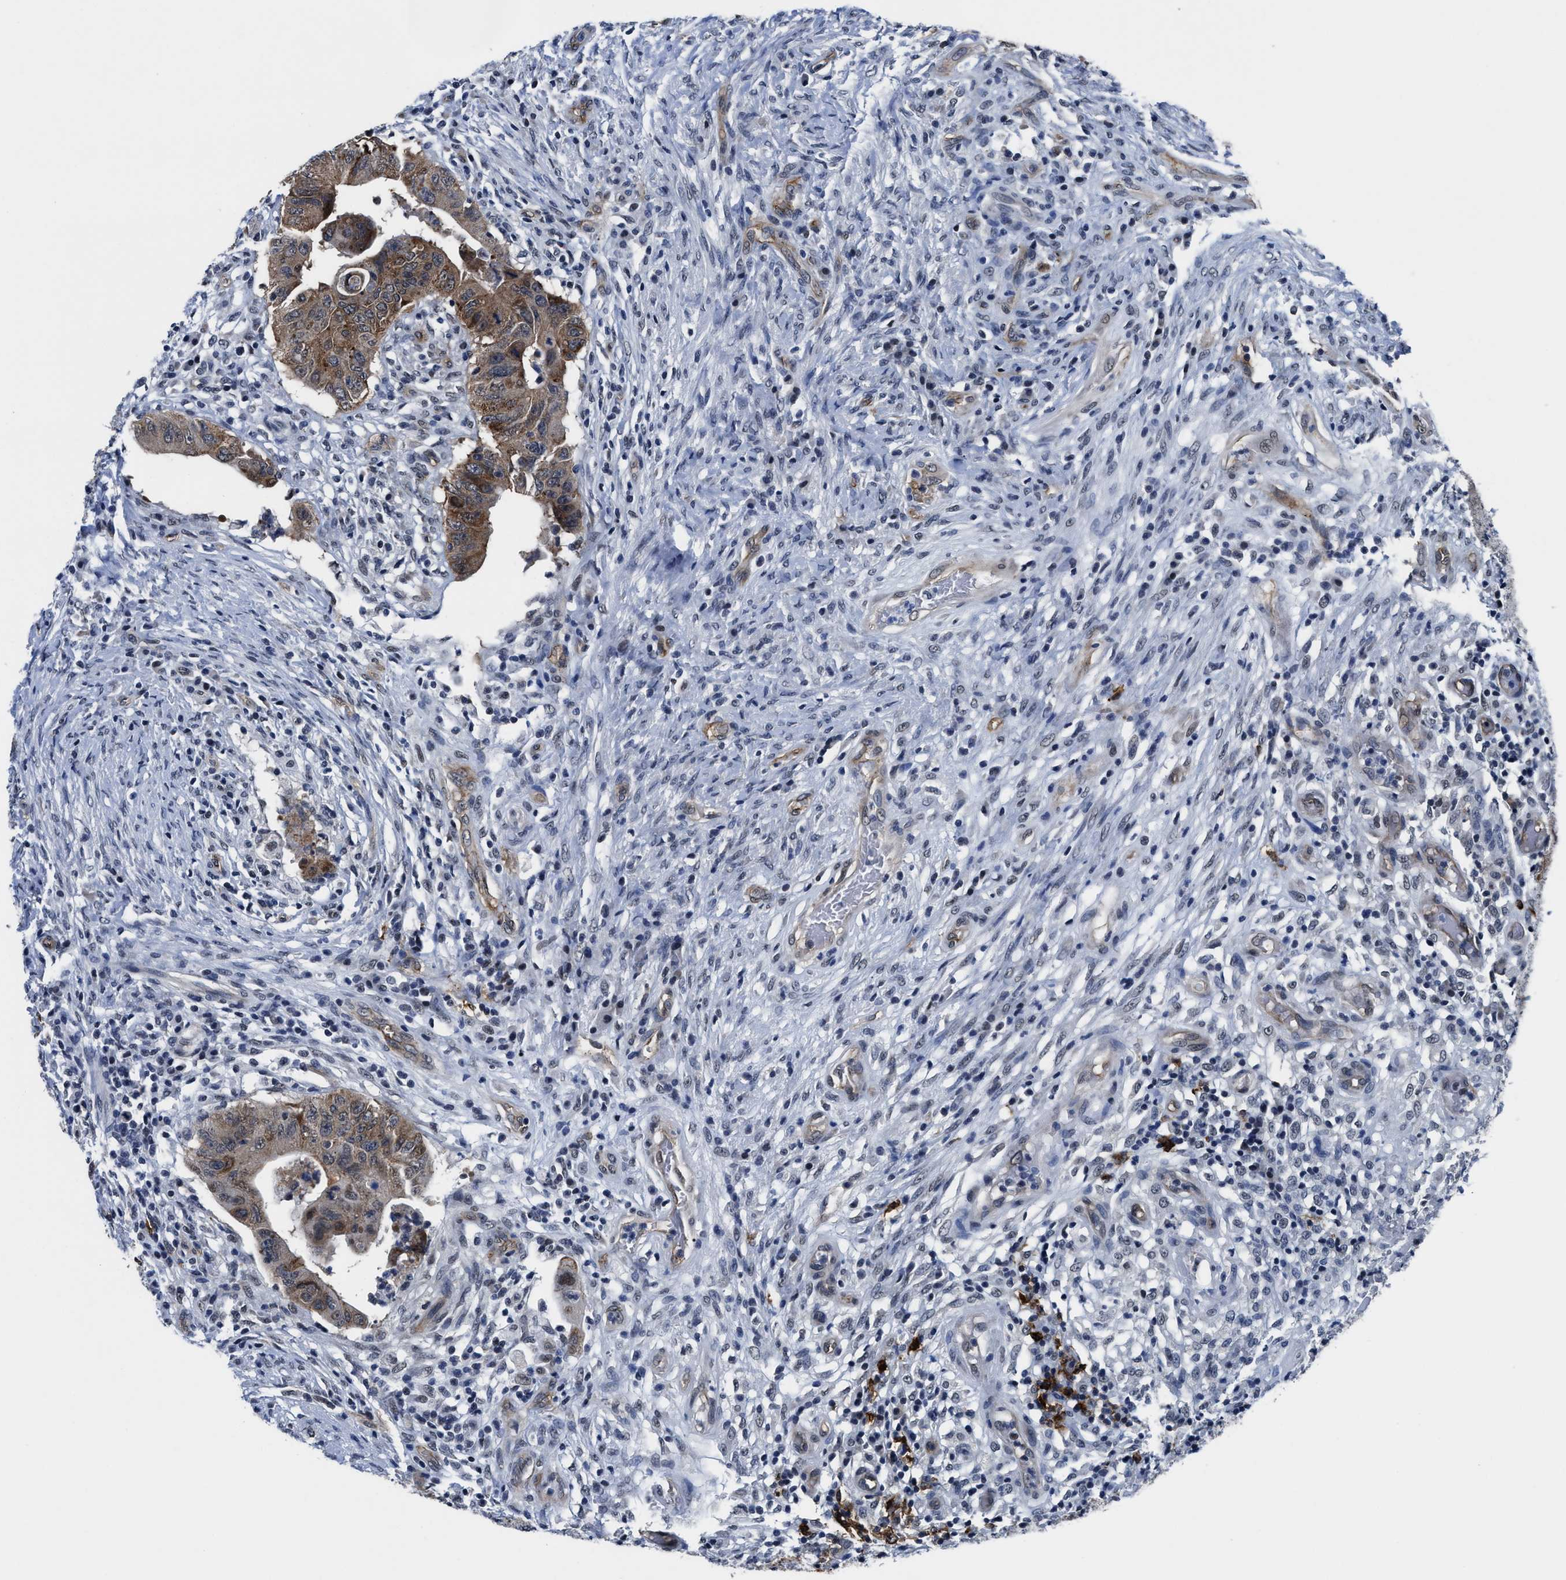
{"staining": {"intensity": "moderate", "quantity": ">75%", "location": "cytoplasmic/membranous"}, "tissue": "colorectal cancer", "cell_type": "Tumor cells", "image_type": "cancer", "snomed": [{"axis": "morphology", "description": "Adenocarcinoma, NOS"}, {"axis": "topography", "description": "Rectum"}], "caption": "Protein expression analysis of human colorectal cancer (adenocarcinoma) reveals moderate cytoplasmic/membranous expression in approximately >75% of tumor cells. (Brightfield microscopy of DAB IHC at high magnification).", "gene": "MARCKSL1", "patient": {"sex": "female", "age": 71}}